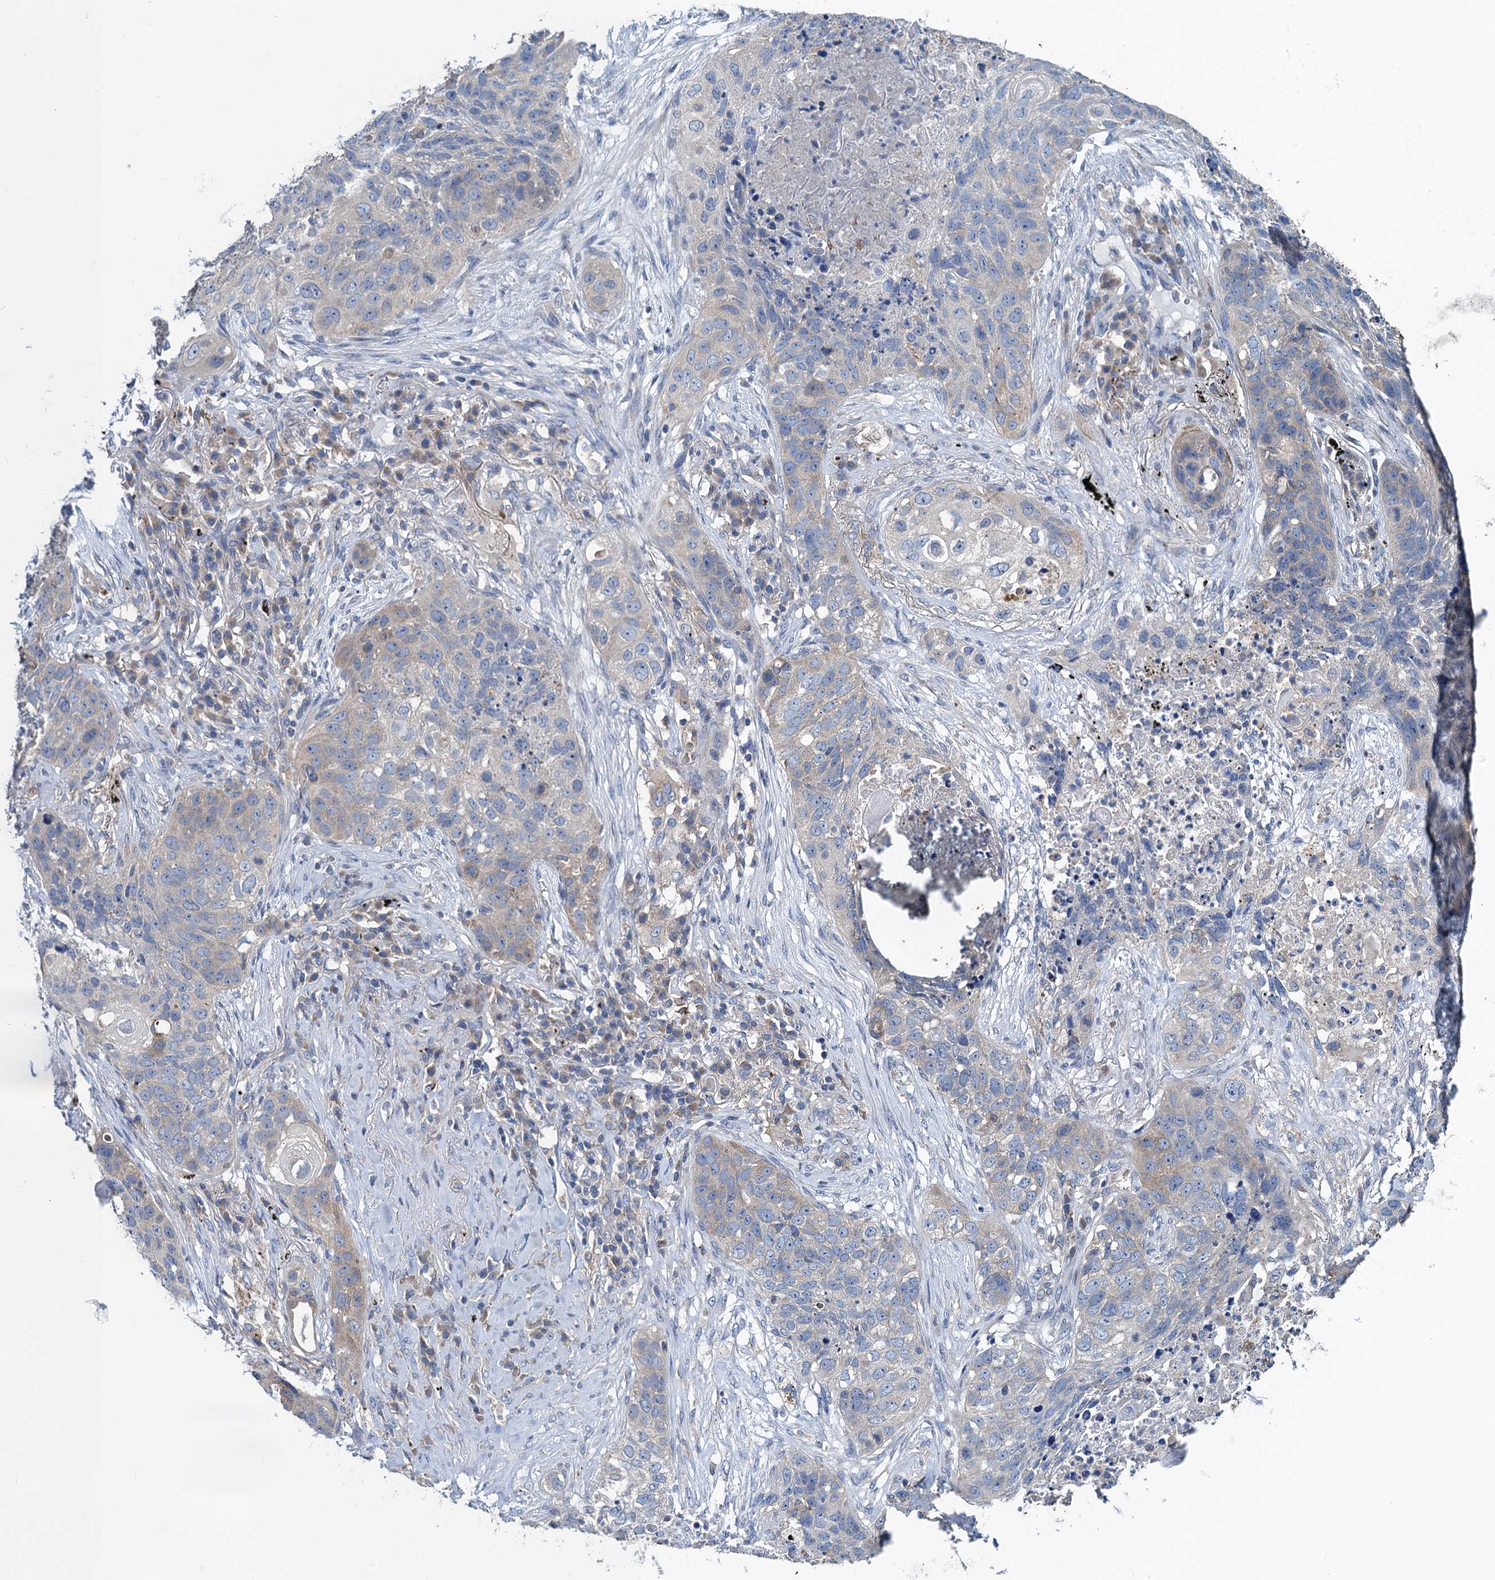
{"staining": {"intensity": "weak", "quantity": "<25%", "location": "cytoplasmic/membranous"}, "tissue": "lung cancer", "cell_type": "Tumor cells", "image_type": "cancer", "snomed": [{"axis": "morphology", "description": "Squamous cell carcinoma, NOS"}, {"axis": "topography", "description": "Lung"}], "caption": "DAB immunohistochemical staining of squamous cell carcinoma (lung) reveals no significant positivity in tumor cells.", "gene": "SNAP29", "patient": {"sex": "female", "age": 63}}